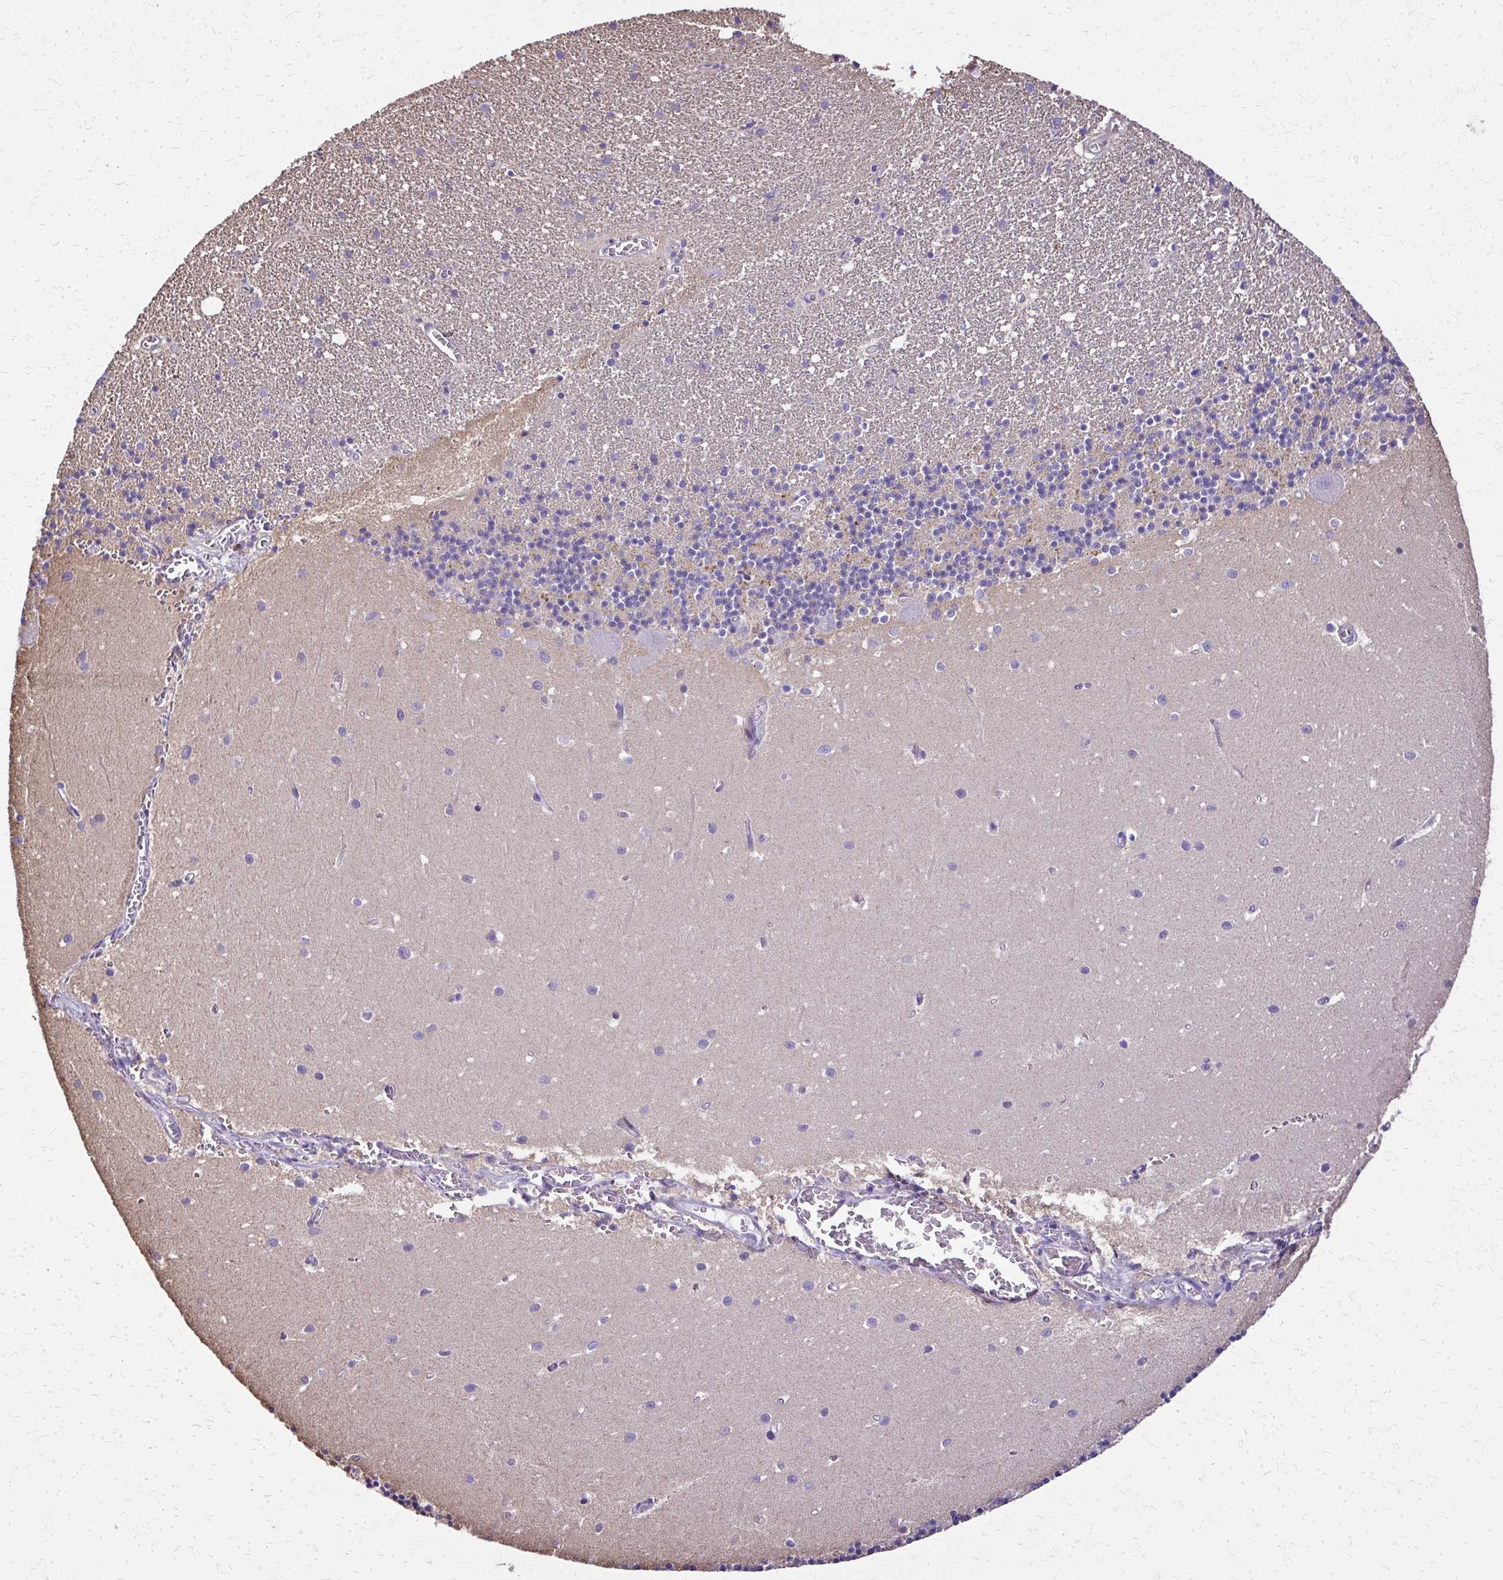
{"staining": {"intensity": "weak", "quantity": "25%-75%", "location": "cytoplasmic/membranous"}, "tissue": "cerebellum", "cell_type": "Cells in granular layer", "image_type": "normal", "snomed": [{"axis": "morphology", "description": "Normal tissue, NOS"}, {"axis": "topography", "description": "Cerebellum"}], "caption": "IHC image of normal cerebellum: human cerebellum stained using immunohistochemistry (IHC) reveals low levels of weak protein expression localized specifically in the cytoplasmic/membranous of cells in granular layer, appearing as a cytoplasmic/membranous brown color.", "gene": "RUNDC3B", "patient": {"sex": "male", "age": 54}}